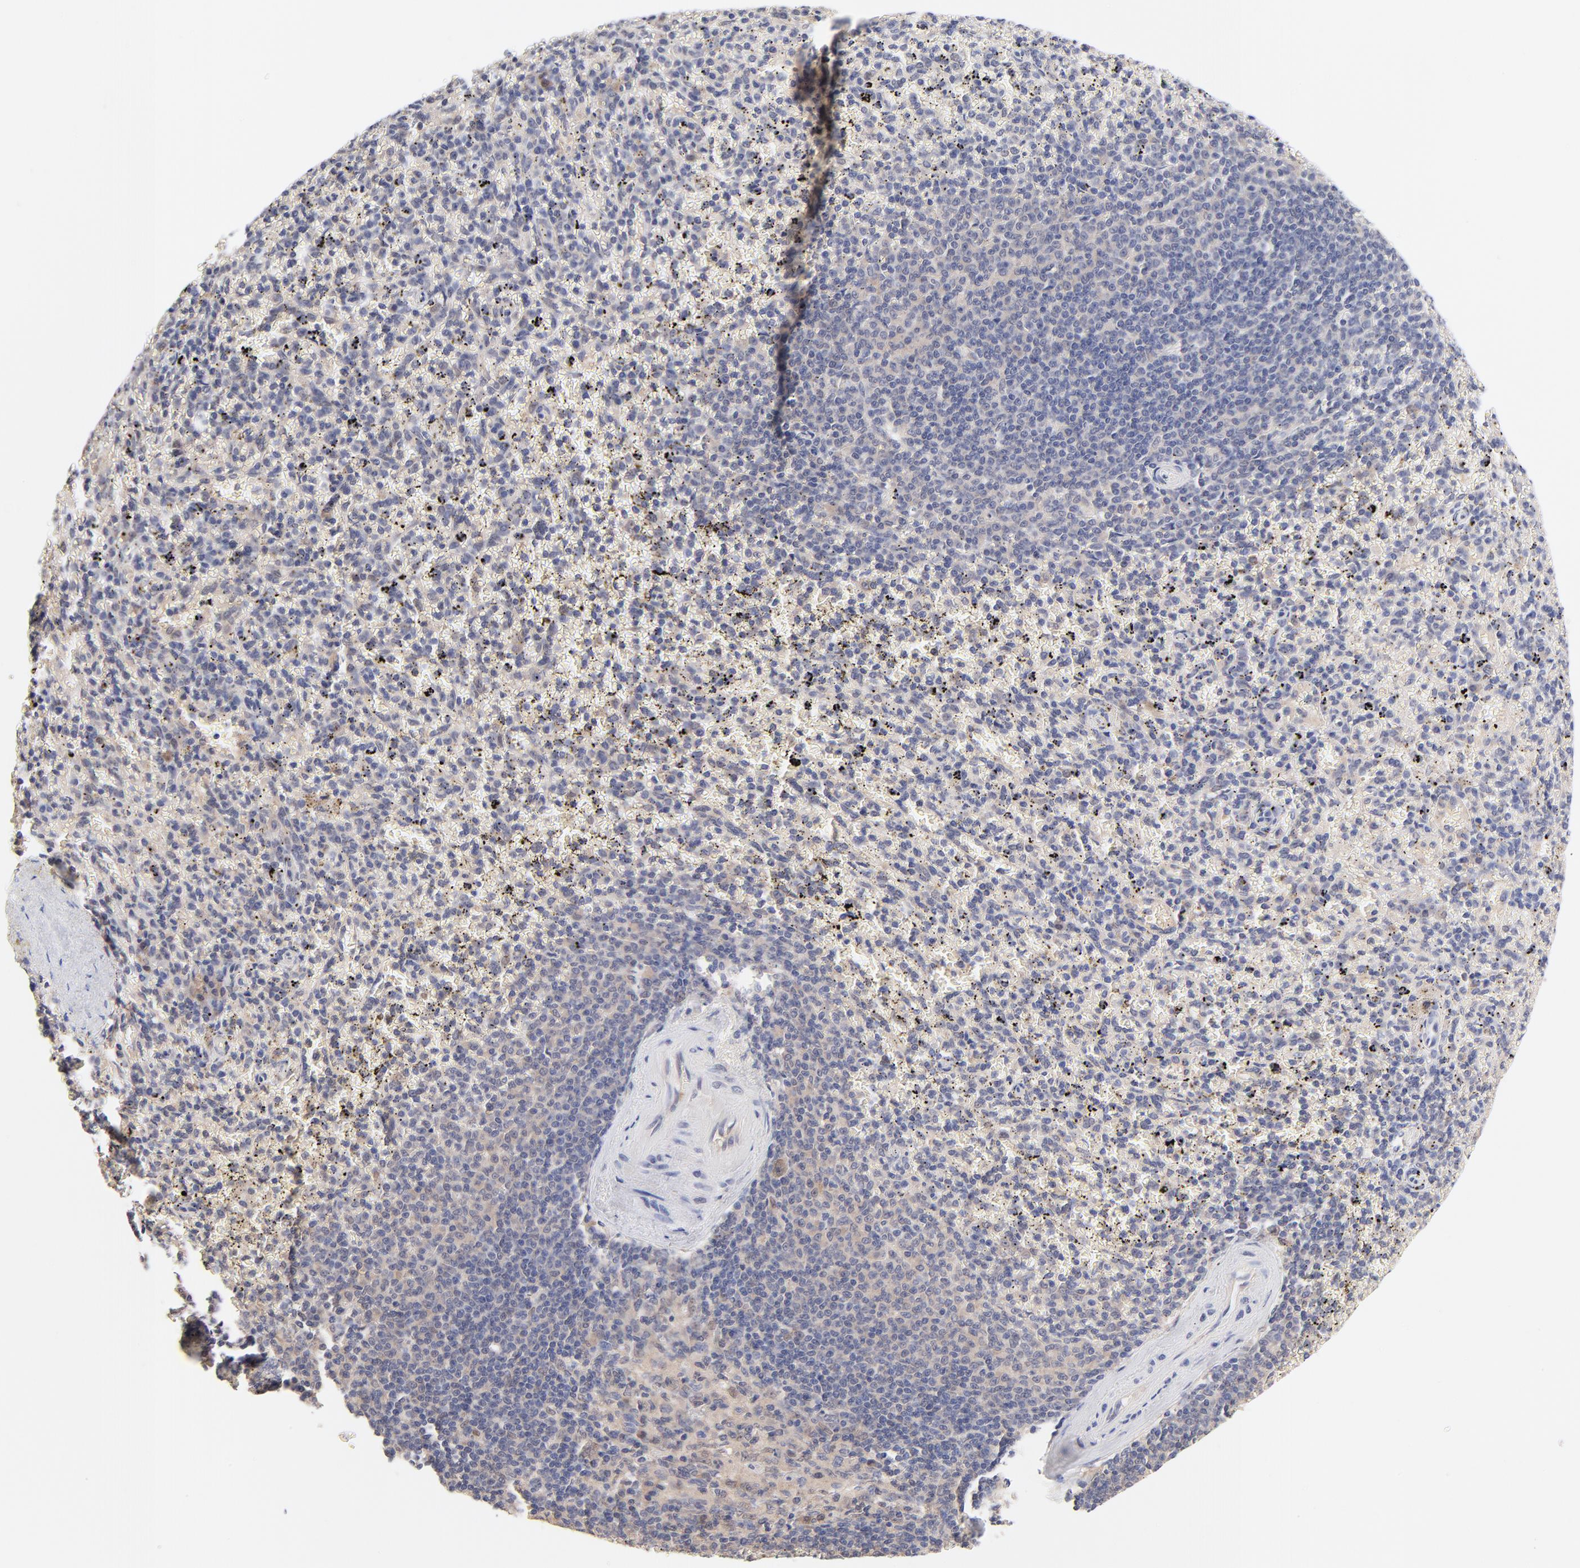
{"staining": {"intensity": "negative", "quantity": "none", "location": "none"}, "tissue": "spleen", "cell_type": "Cells in red pulp", "image_type": "normal", "snomed": [{"axis": "morphology", "description": "Normal tissue, NOS"}, {"axis": "topography", "description": "Spleen"}], "caption": "An immunohistochemistry (IHC) photomicrograph of normal spleen is shown. There is no staining in cells in red pulp of spleen.", "gene": "TXNL1", "patient": {"sex": "female", "age": 43}}